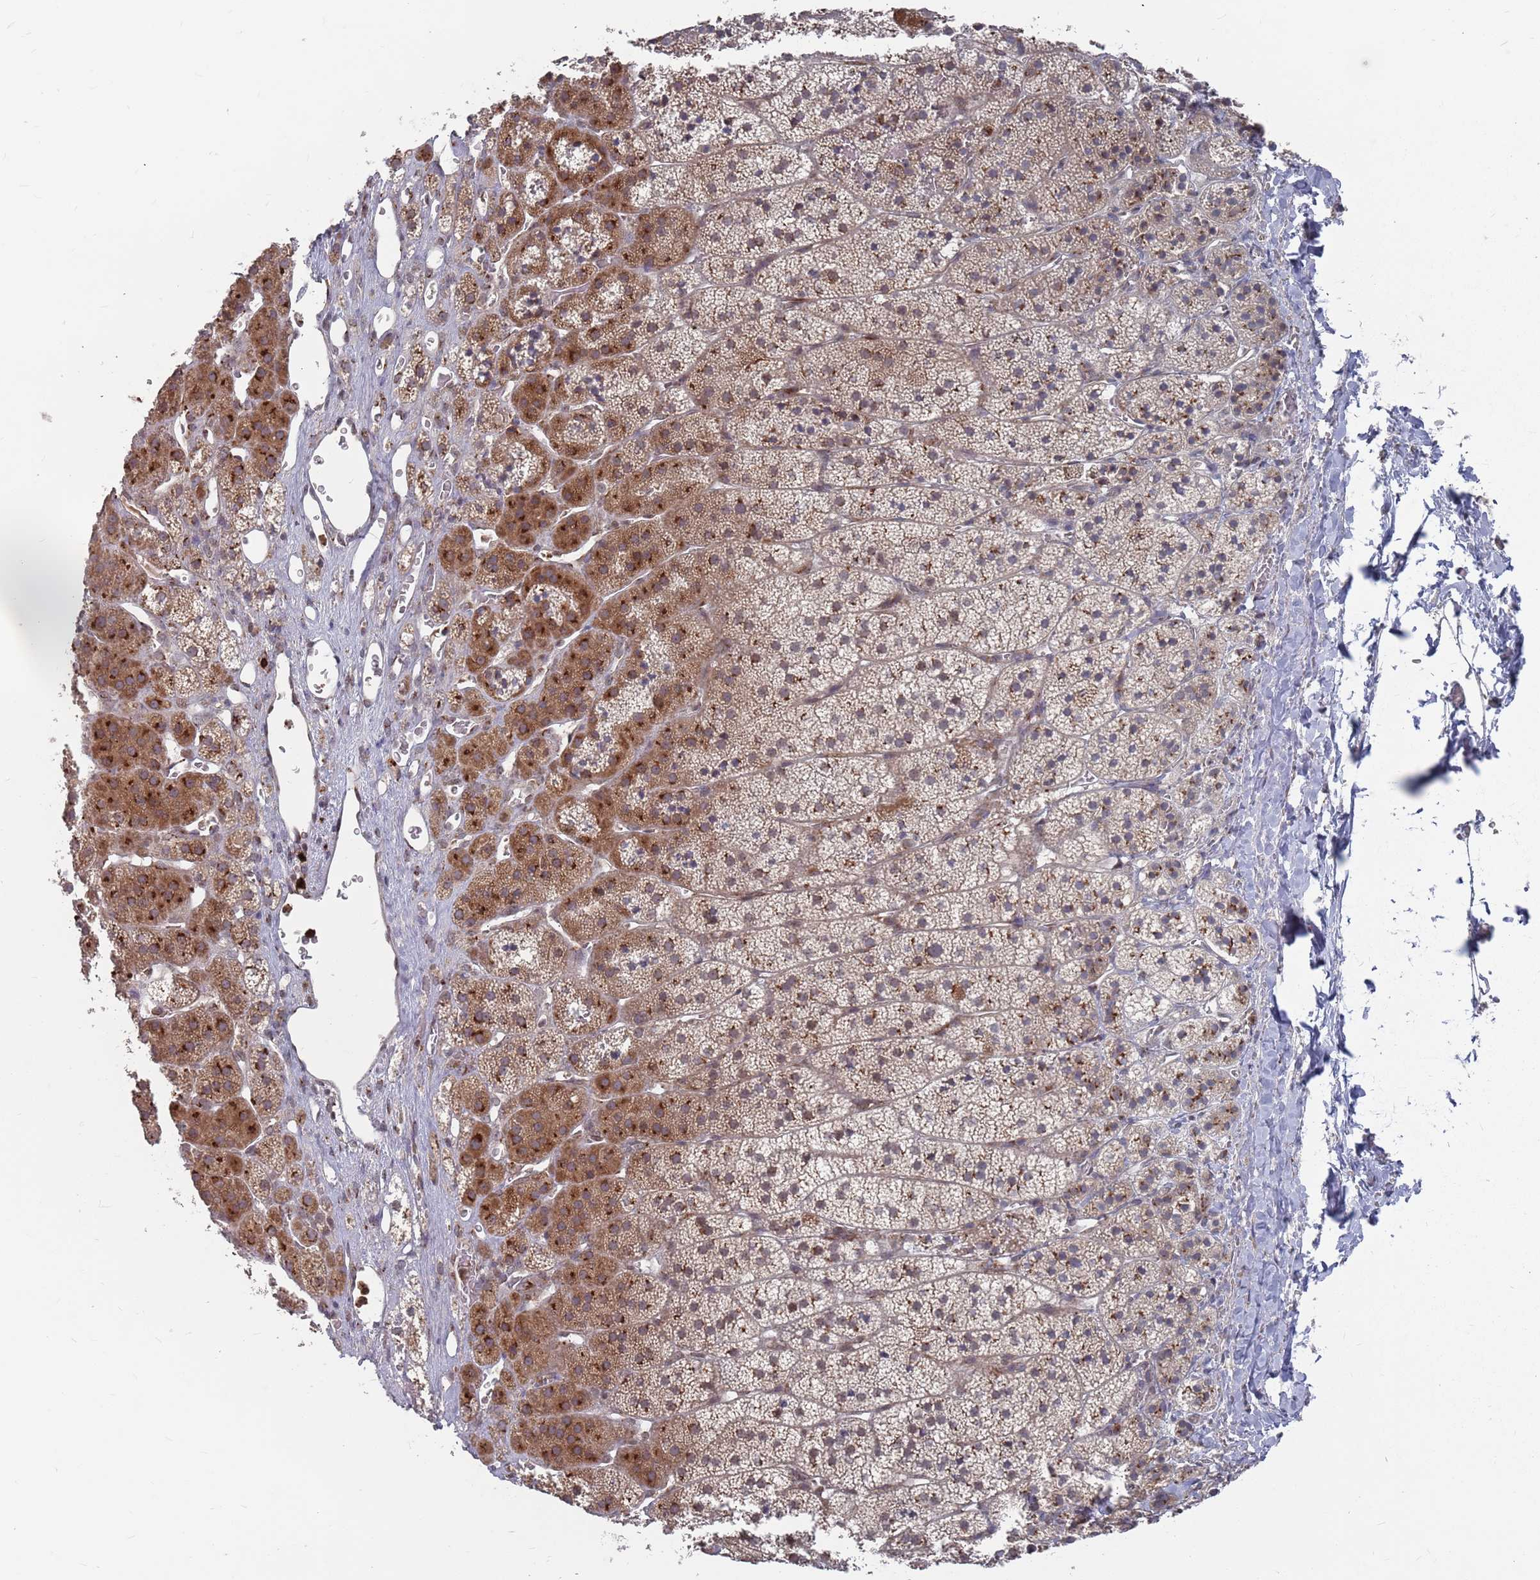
{"staining": {"intensity": "strong", "quantity": ">75%", "location": "cytoplasmic/membranous"}, "tissue": "adrenal gland", "cell_type": "Glandular cells", "image_type": "normal", "snomed": [{"axis": "morphology", "description": "Normal tissue, NOS"}, {"axis": "topography", "description": "Adrenal gland"}], "caption": "A high amount of strong cytoplasmic/membranous staining is present in about >75% of glandular cells in normal adrenal gland. Using DAB (brown) and hematoxylin (blue) stains, captured at high magnification using brightfield microscopy.", "gene": "FMO4", "patient": {"sex": "female", "age": 44}}